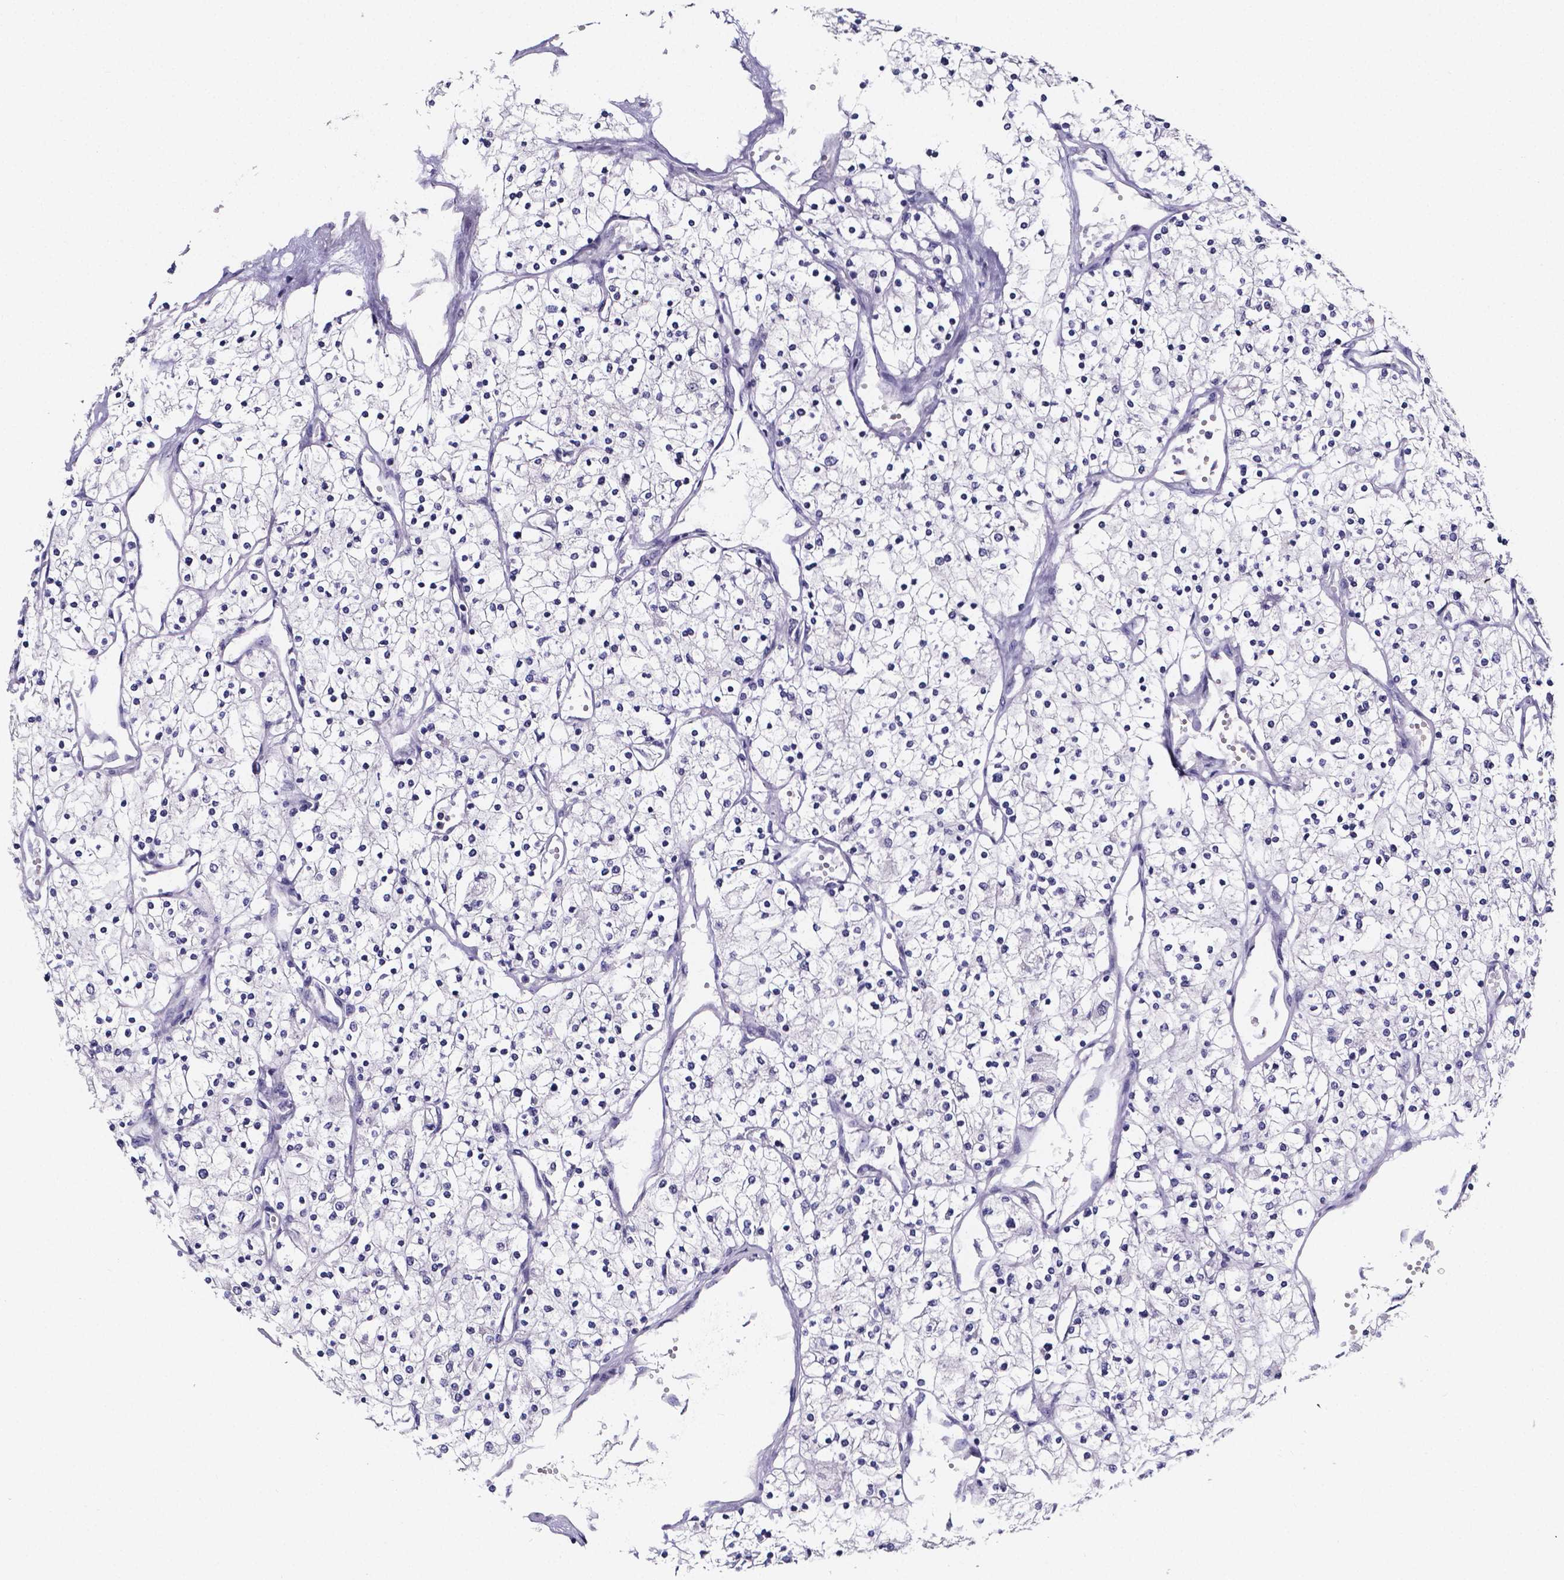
{"staining": {"intensity": "negative", "quantity": "none", "location": "none"}, "tissue": "renal cancer", "cell_type": "Tumor cells", "image_type": "cancer", "snomed": [{"axis": "morphology", "description": "Adenocarcinoma, NOS"}, {"axis": "topography", "description": "Kidney"}], "caption": "The IHC histopathology image has no significant staining in tumor cells of renal cancer (adenocarcinoma) tissue.", "gene": "IZUMO1", "patient": {"sex": "male", "age": 80}}